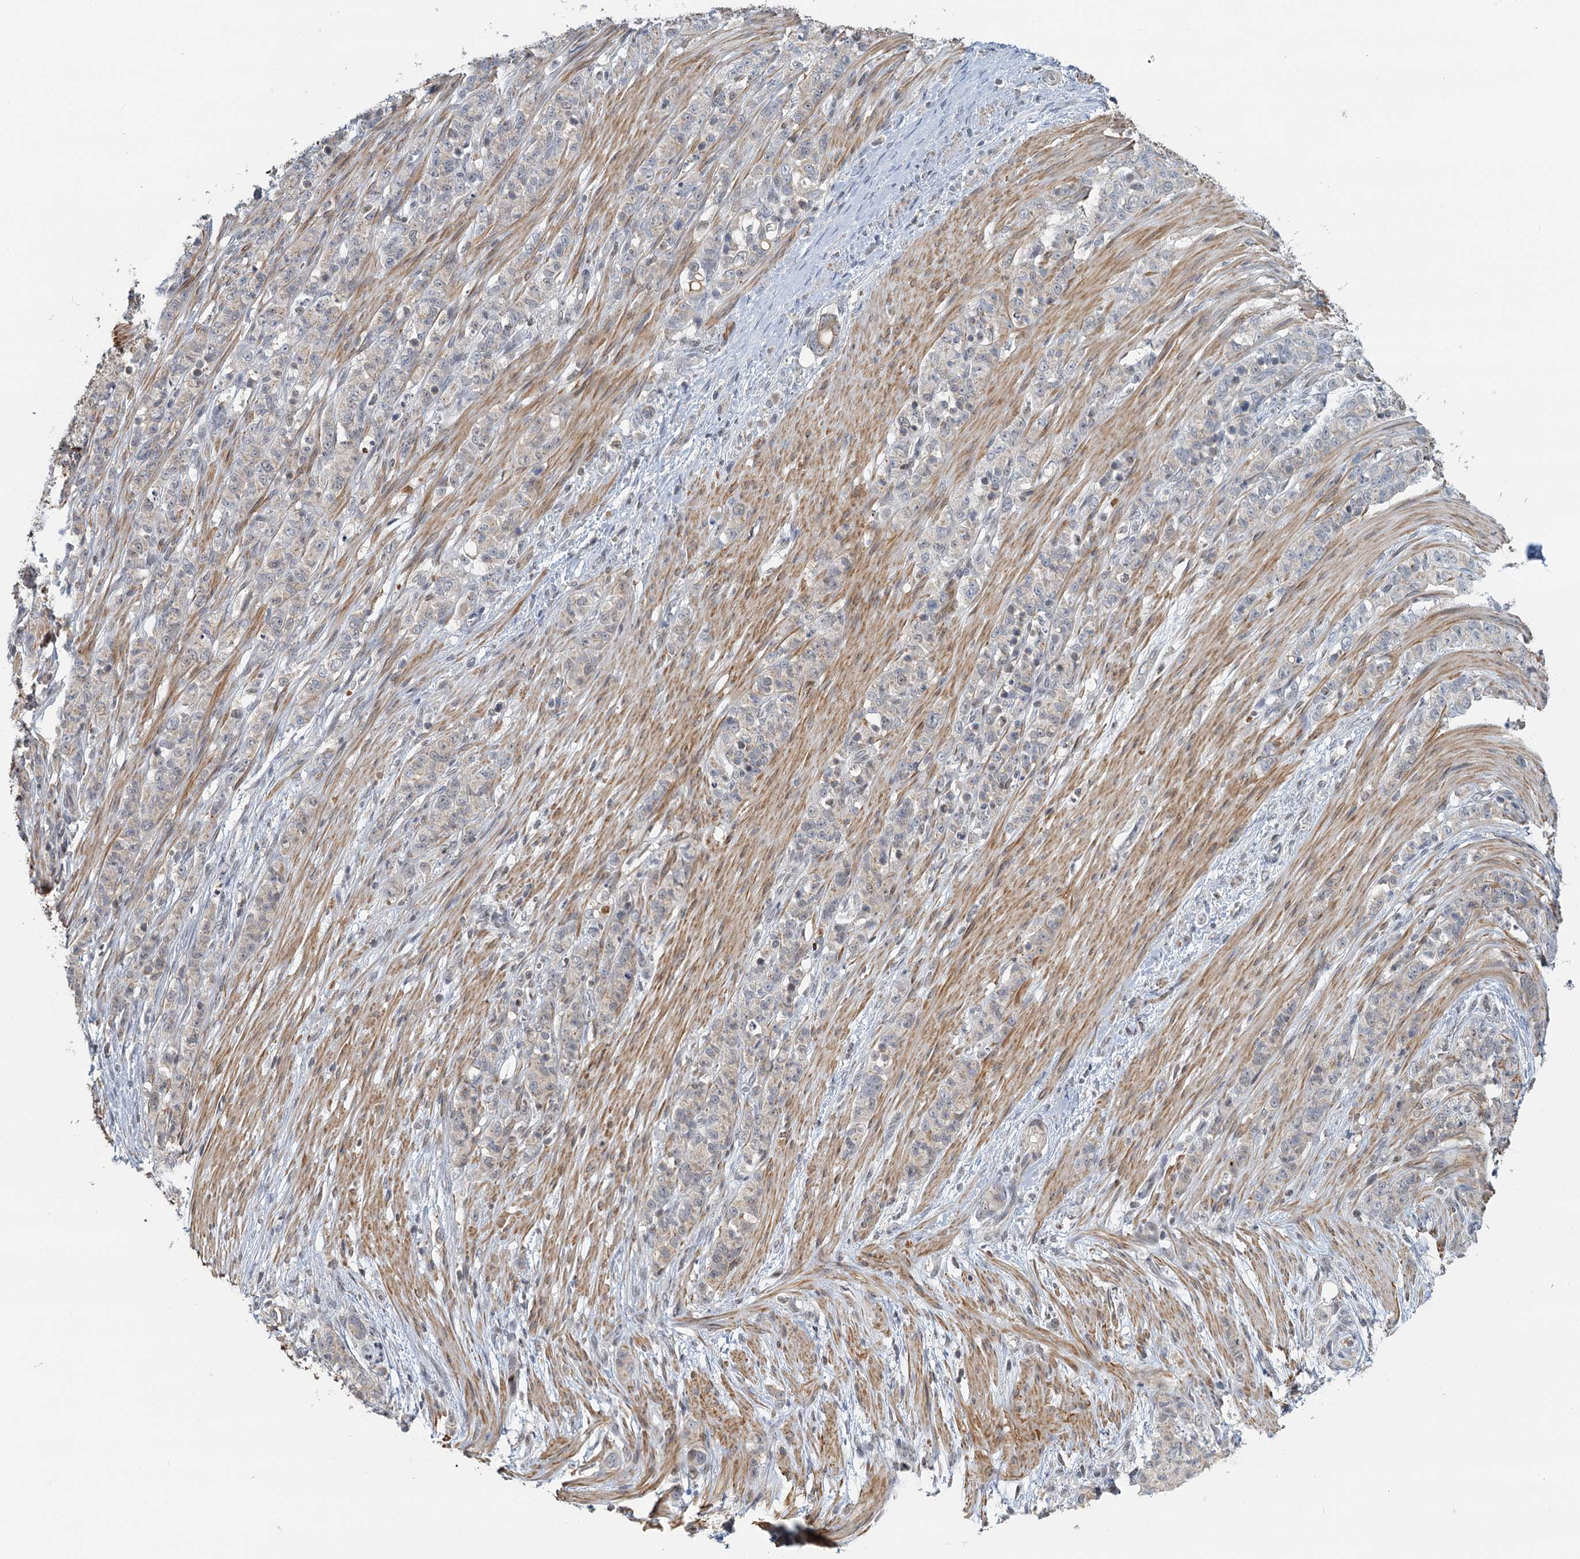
{"staining": {"intensity": "negative", "quantity": "none", "location": "none"}, "tissue": "stomach cancer", "cell_type": "Tumor cells", "image_type": "cancer", "snomed": [{"axis": "morphology", "description": "Adenocarcinoma, NOS"}, {"axis": "topography", "description": "Stomach"}], "caption": "Immunohistochemical staining of adenocarcinoma (stomach) exhibits no significant expression in tumor cells.", "gene": "GPATCH11", "patient": {"sex": "female", "age": 79}}